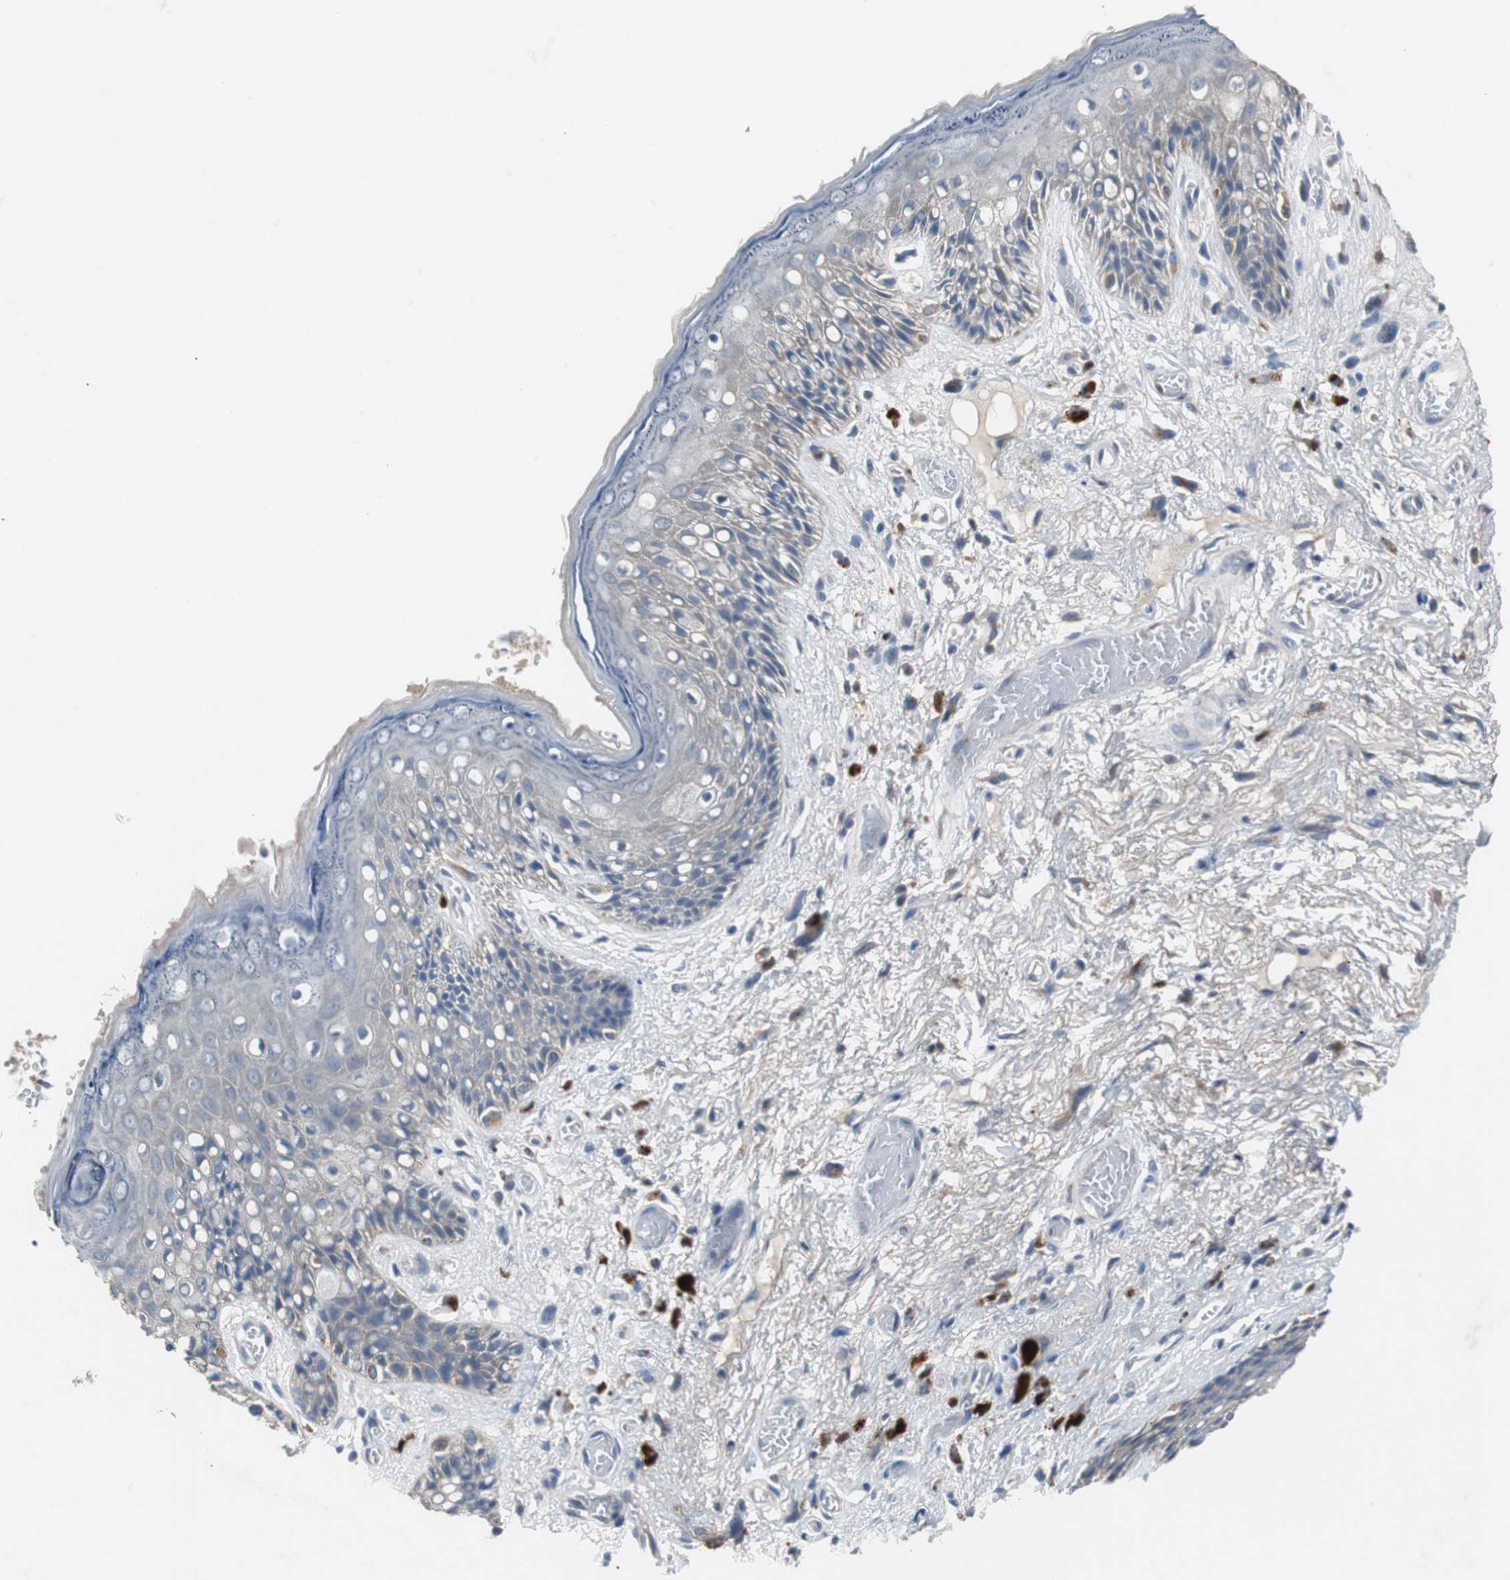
{"staining": {"intensity": "weak", "quantity": "25%-75%", "location": "cytoplasmic/membranous"}, "tissue": "skin", "cell_type": "Epidermal cells", "image_type": "normal", "snomed": [{"axis": "morphology", "description": "Normal tissue, NOS"}, {"axis": "topography", "description": "Anal"}], "caption": "This is an image of IHC staining of normal skin, which shows weak staining in the cytoplasmic/membranous of epidermal cells.", "gene": "CALB2", "patient": {"sex": "female", "age": 46}}